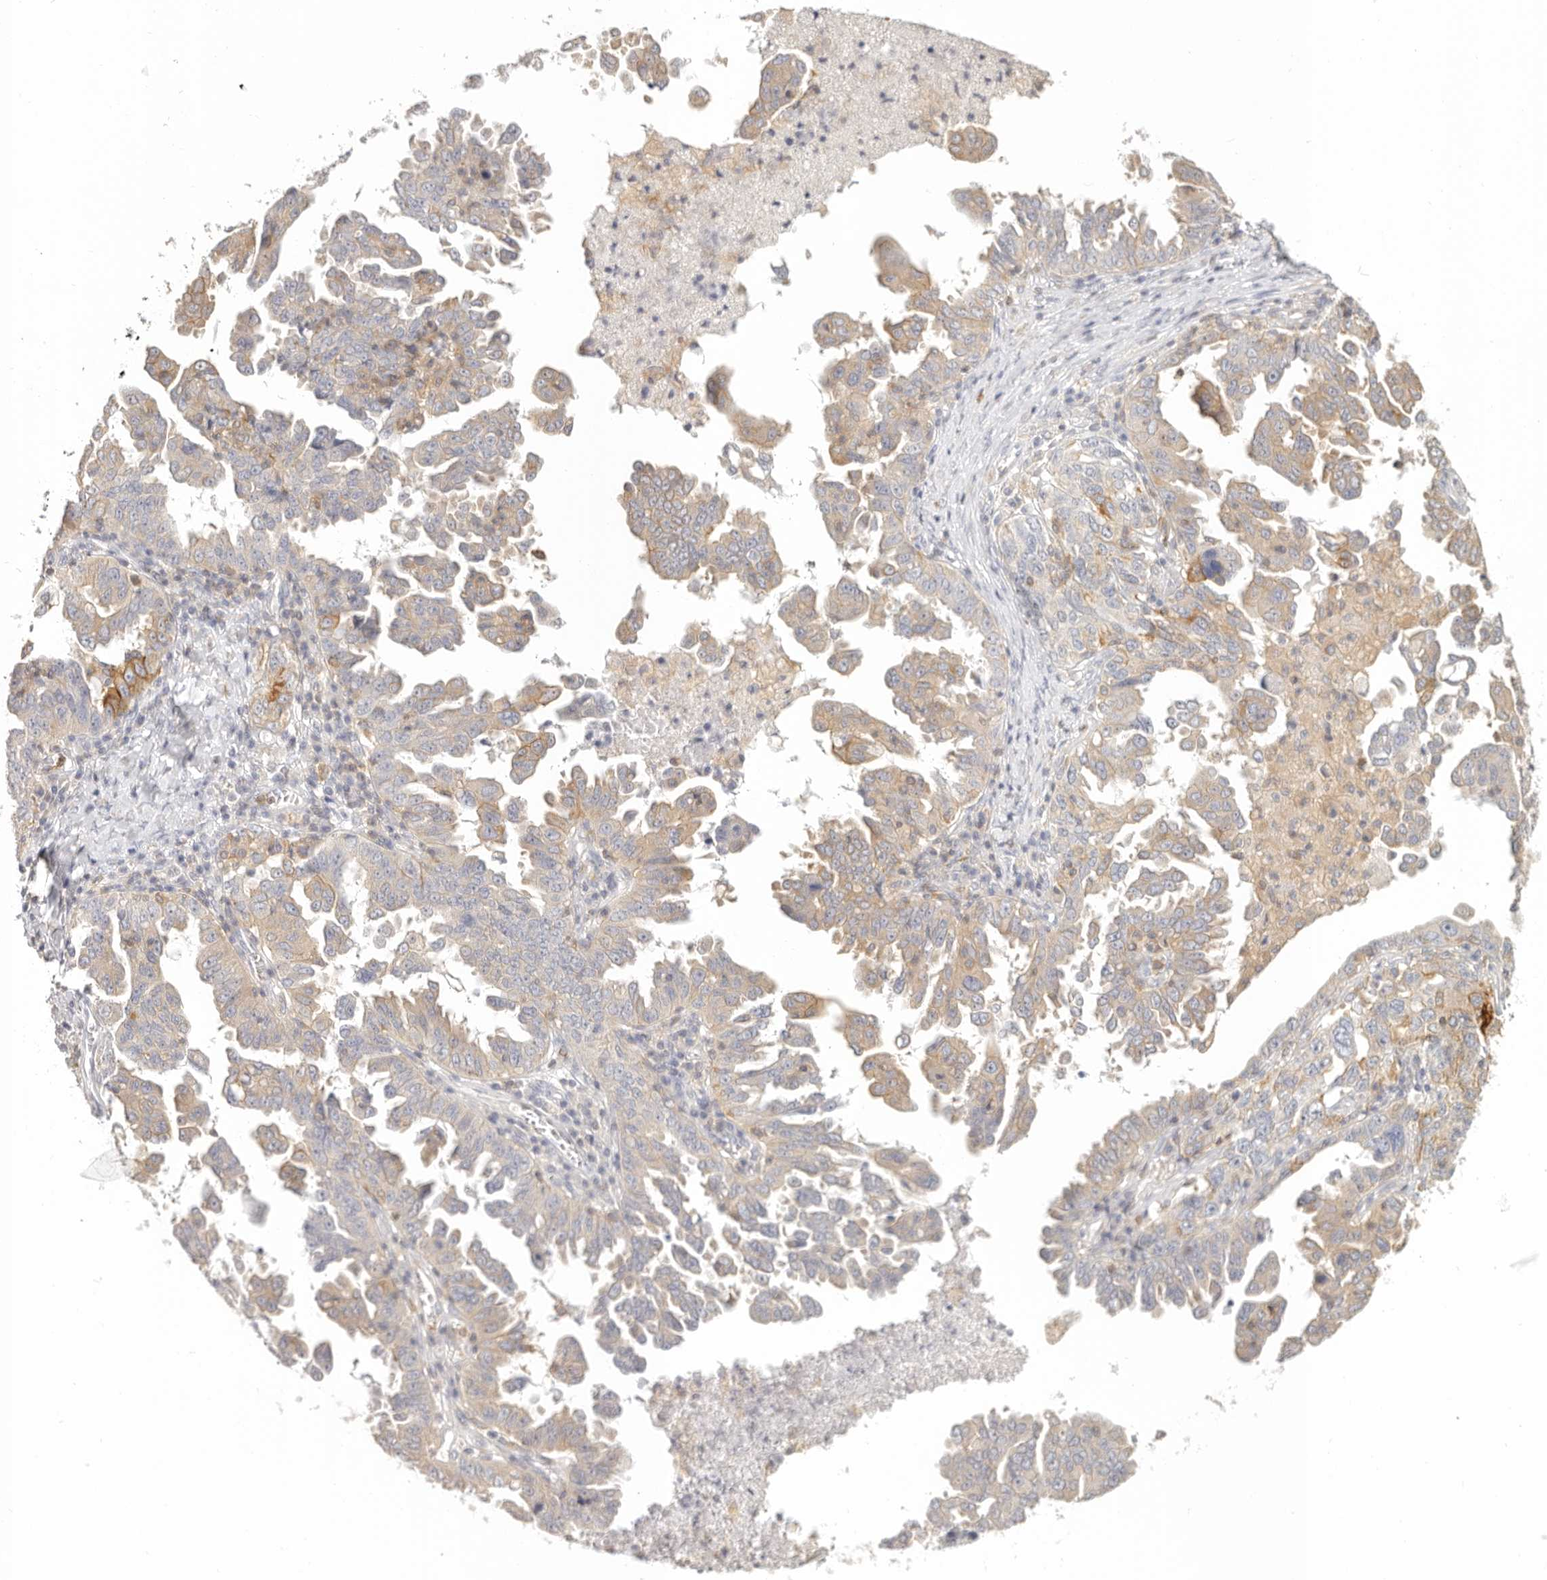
{"staining": {"intensity": "moderate", "quantity": "<25%", "location": "cytoplasmic/membranous"}, "tissue": "ovarian cancer", "cell_type": "Tumor cells", "image_type": "cancer", "snomed": [{"axis": "morphology", "description": "Carcinoma, endometroid"}, {"axis": "topography", "description": "Ovary"}], "caption": "The immunohistochemical stain shows moderate cytoplasmic/membranous expression in tumor cells of ovarian cancer (endometroid carcinoma) tissue.", "gene": "ANXA9", "patient": {"sex": "female", "age": 62}}